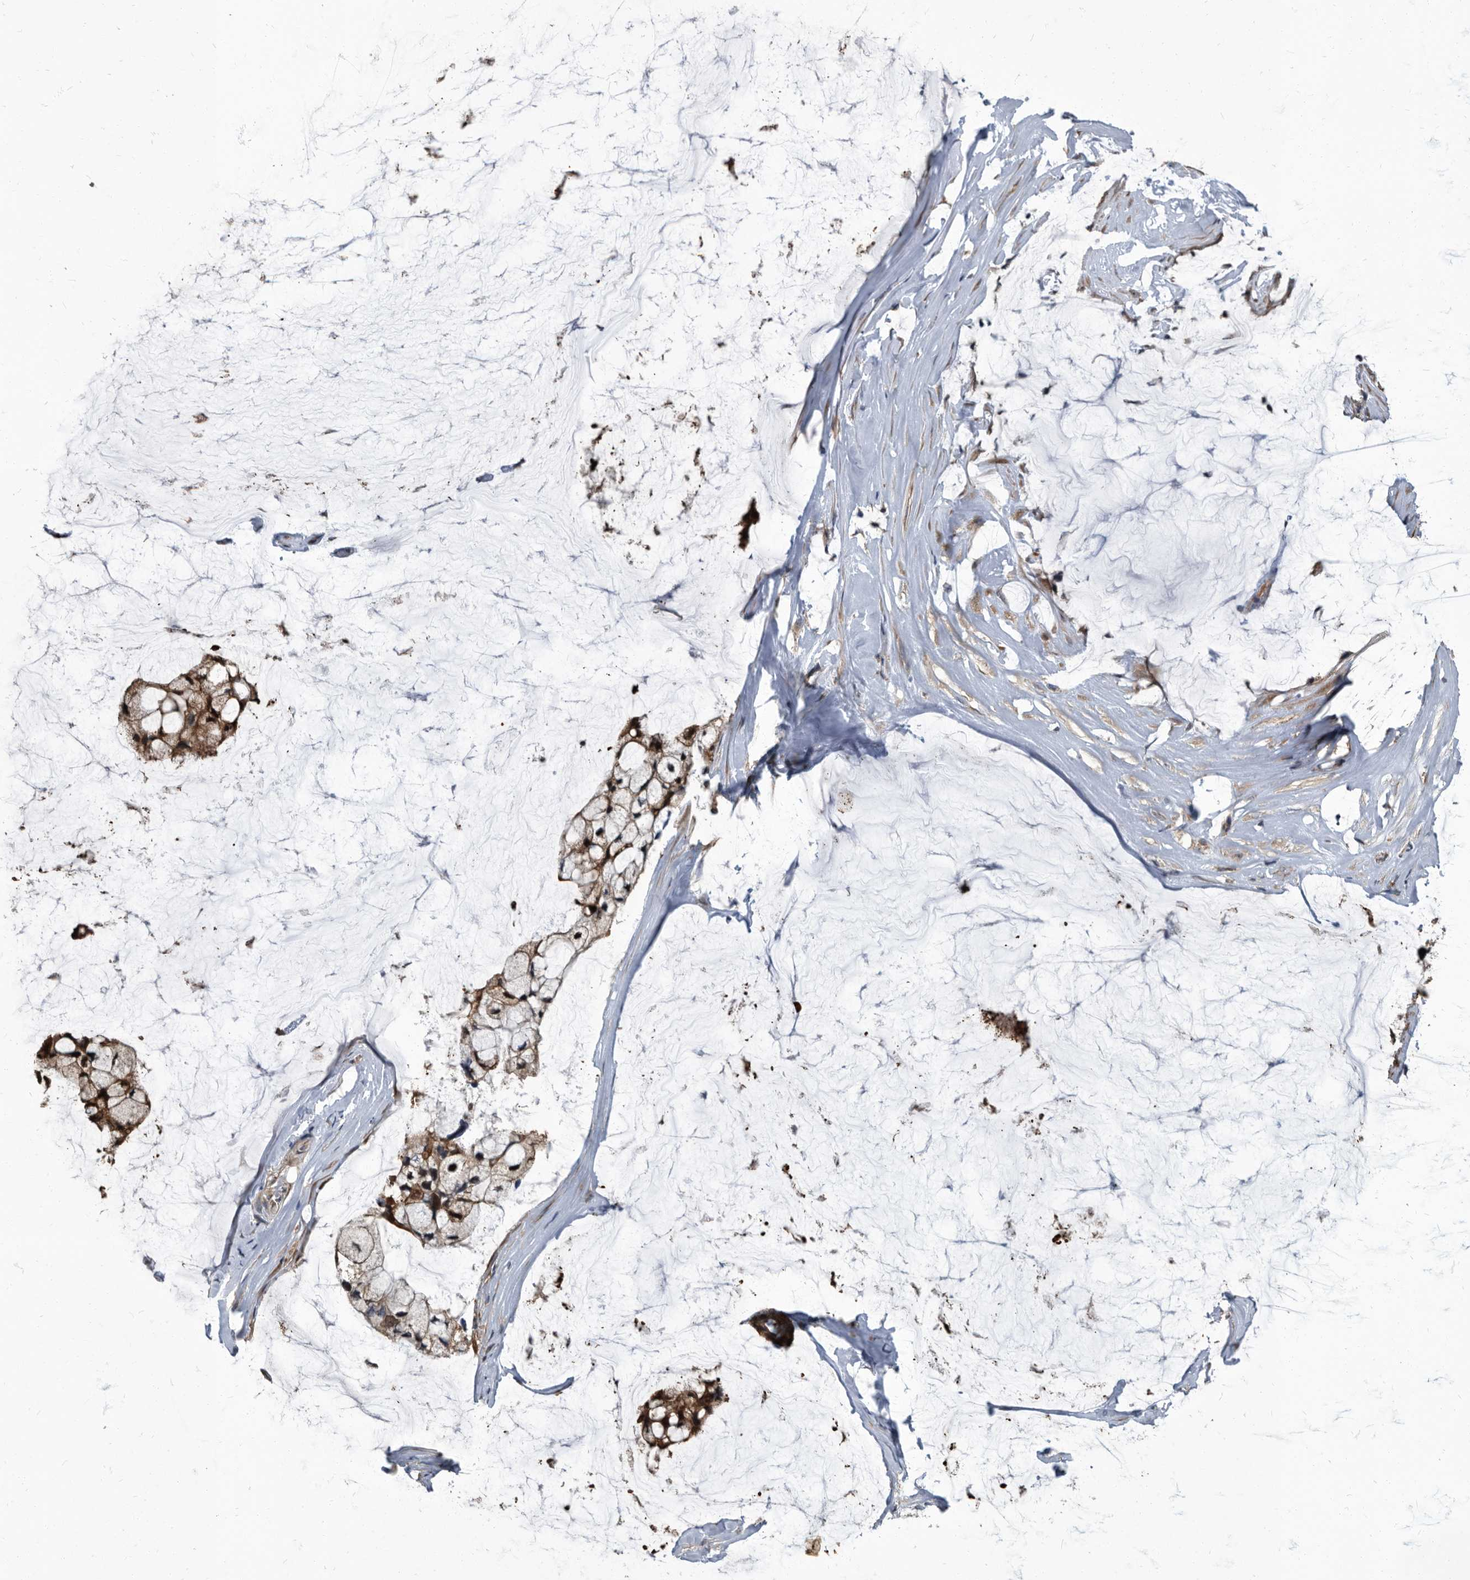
{"staining": {"intensity": "moderate", "quantity": ">75%", "location": "cytoplasmic/membranous"}, "tissue": "ovarian cancer", "cell_type": "Tumor cells", "image_type": "cancer", "snomed": [{"axis": "morphology", "description": "Cystadenocarcinoma, mucinous, NOS"}, {"axis": "topography", "description": "Ovary"}], "caption": "Protein expression analysis of human ovarian cancer reveals moderate cytoplasmic/membranous staining in about >75% of tumor cells.", "gene": "CDV3", "patient": {"sex": "female", "age": 39}}